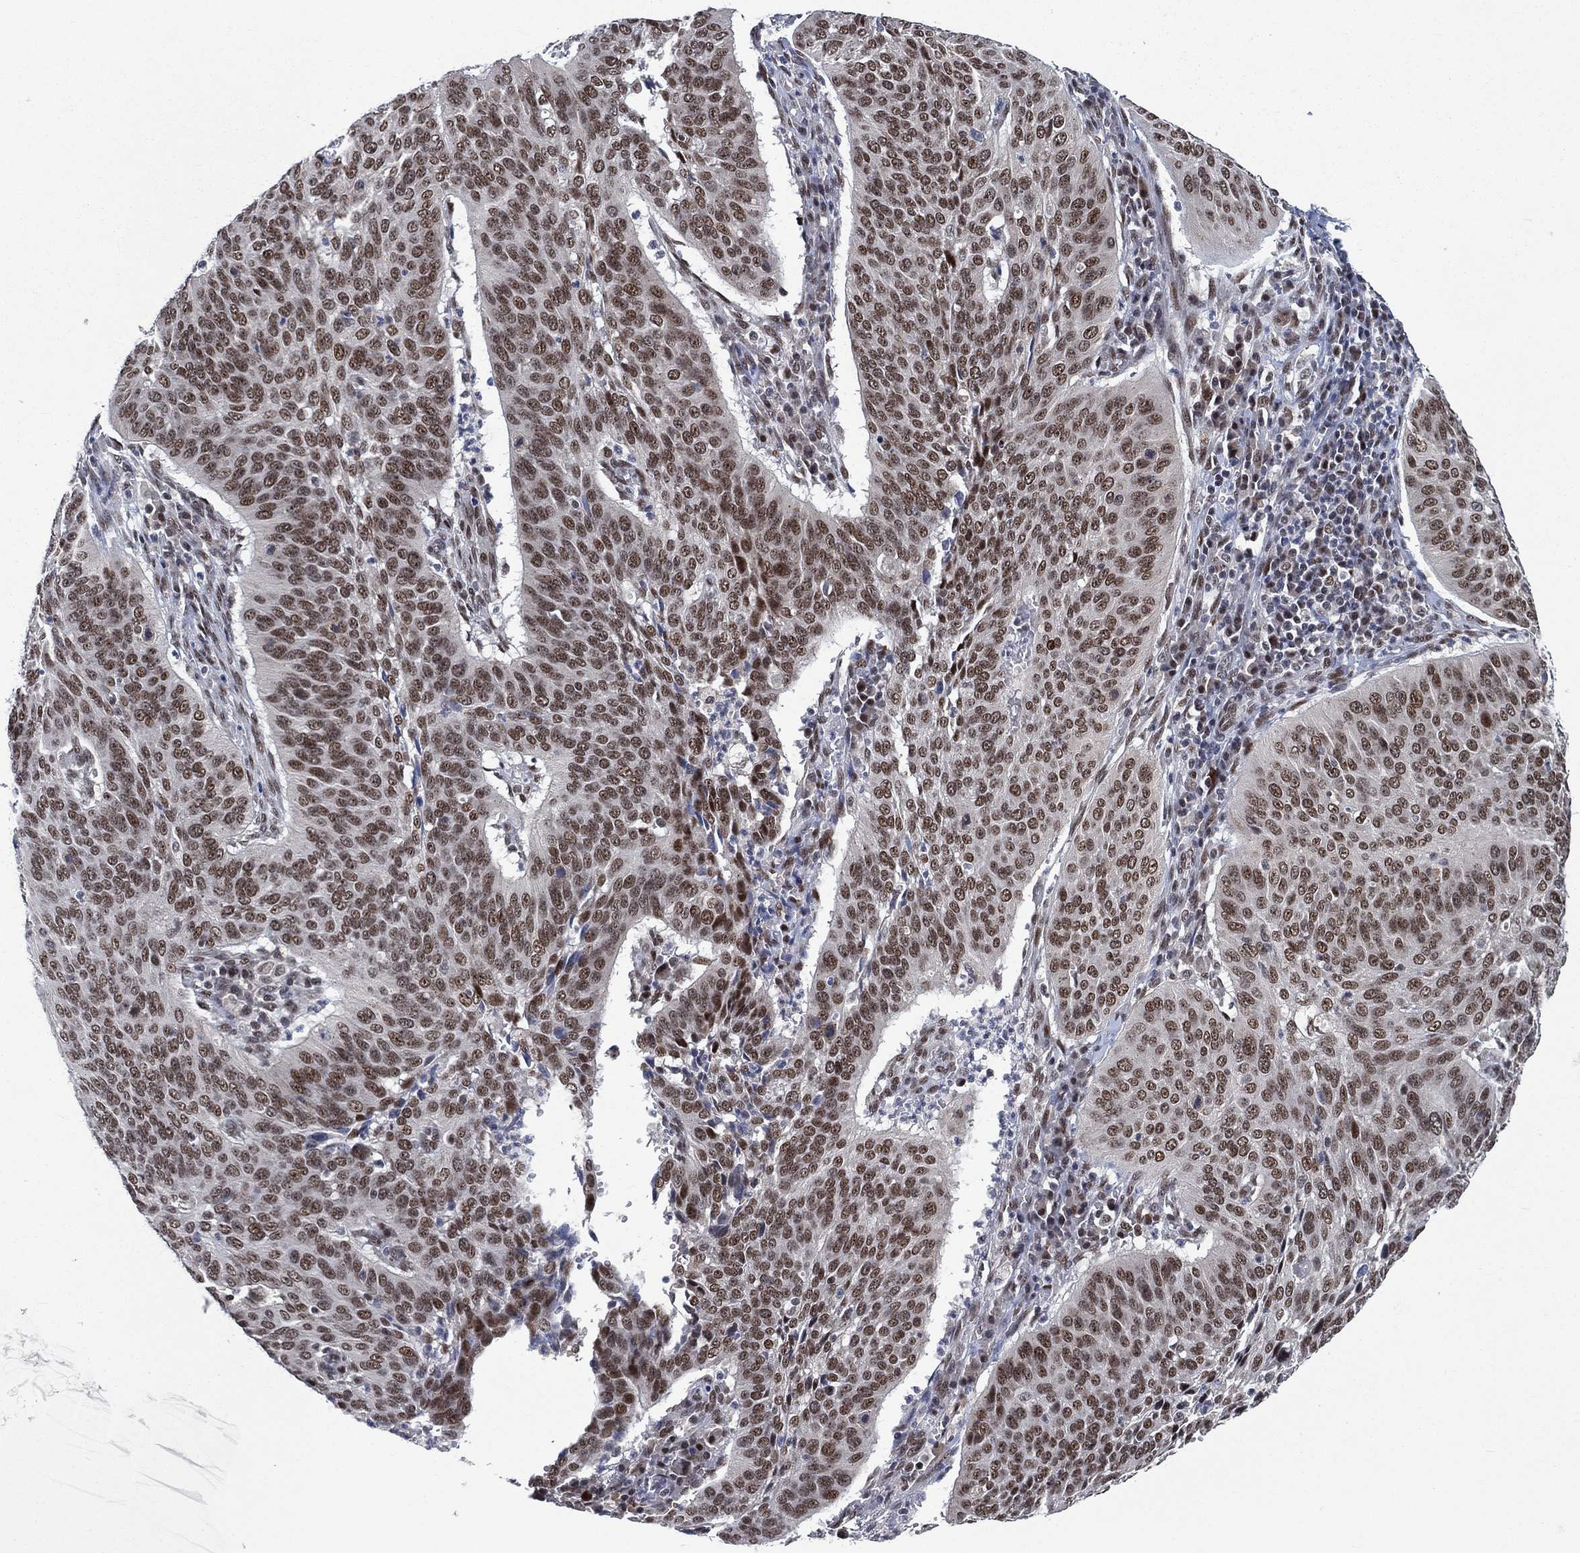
{"staining": {"intensity": "moderate", "quantity": ">75%", "location": "nuclear"}, "tissue": "cervical cancer", "cell_type": "Tumor cells", "image_type": "cancer", "snomed": [{"axis": "morphology", "description": "Normal tissue, NOS"}, {"axis": "morphology", "description": "Squamous cell carcinoma, NOS"}, {"axis": "topography", "description": "Cervix"}], "caption": "A high-resolution image shows IHC staining of cervical cancer, which exhibits moderate nuclear positivity in approximately >75% of tumor cells.", "gene": "YLPM1", "patient": {"sex": "female", "age": 39}}